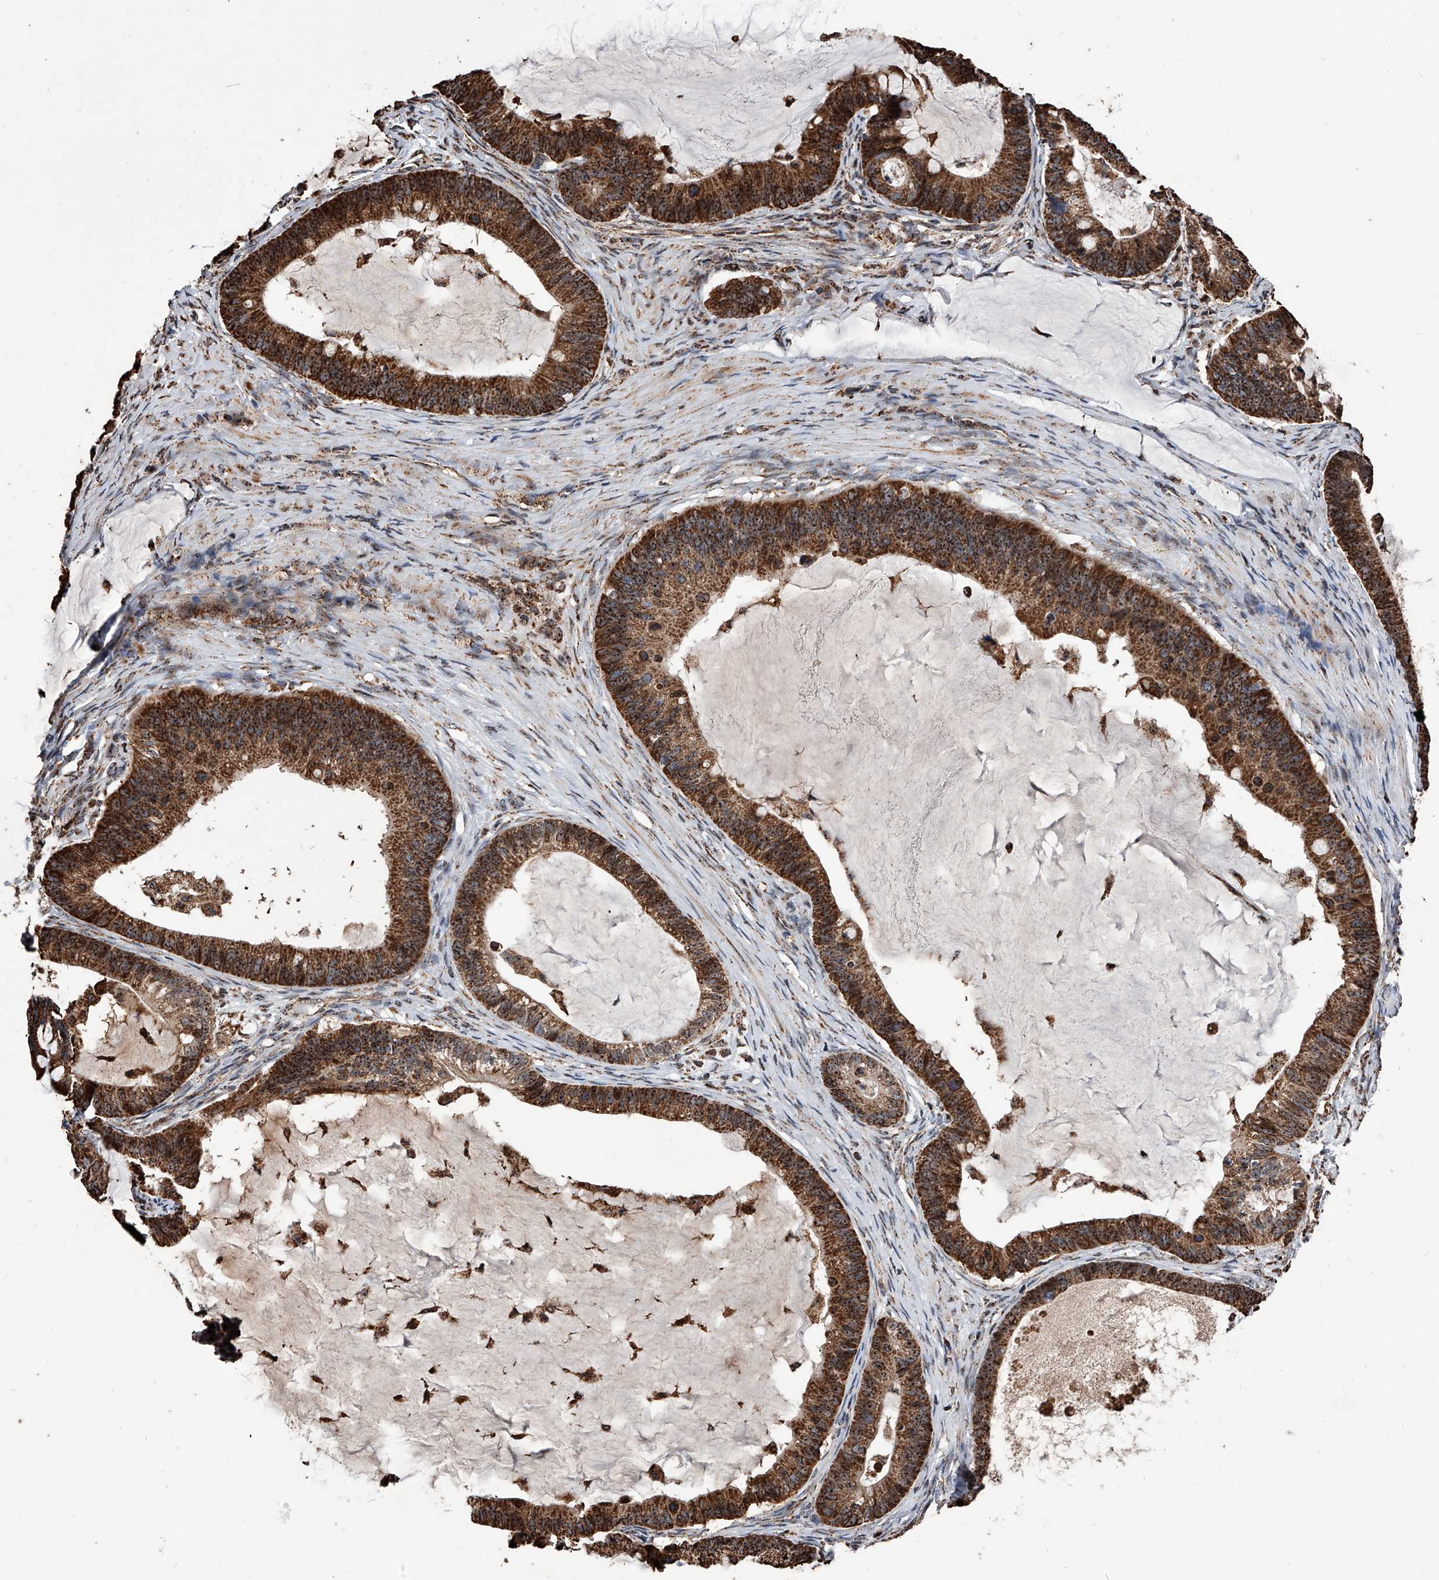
{"staining": {"intensity": "strong", "quantity": ">75%", "location": "cytoplasmic/membranous"}, "tissue": "ovarian cancer", "cell_type": "Tumor cells", "image_type": "cancer", "snomed": [{"axis": "morphology", "description": "Cystadenocarcinoma, mucinous, NOS"}, {"axis": "topography", "description": "Ovary"}], "caption": "Human ovarian mucinous cystadenocarcinoma stained for a protein (brown) displays strong cytoplasmic/membranous positive positivity in approximately >75% of tumor cells.", "gene": "SMPDL3A", "patient": {"sex": "female", "age": 61}}